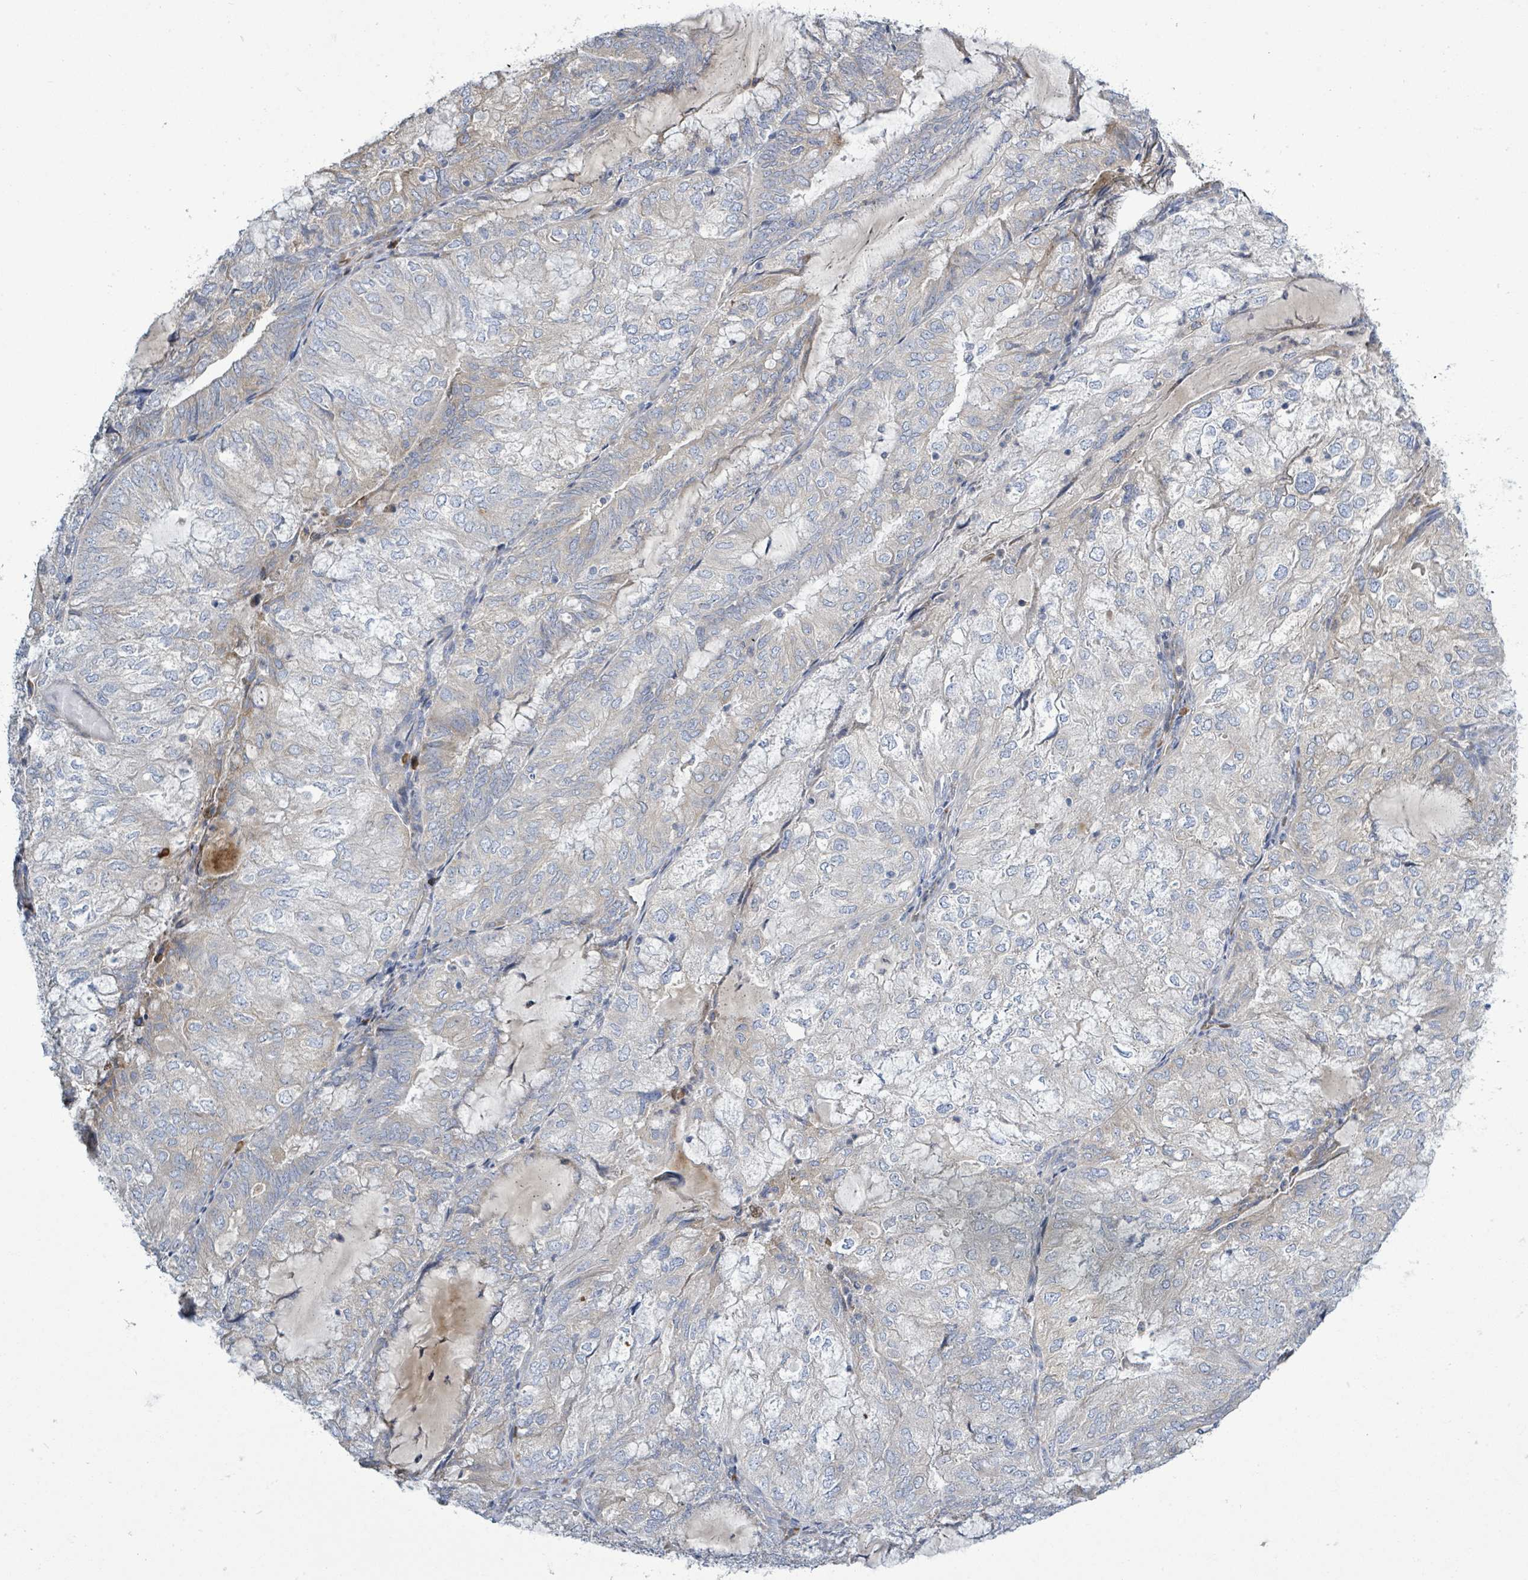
{"staining": {"intensity": "weak", "quantity": "<25%", "location": "cytoplasmic/membranous"}, "tissue": "endometrial cancer", "cell_type": "Tumor cells", "image_type": "cancer", "snomed": [{"axis": "morphology", "description": "Adenocarcinoma, NOS"}, {"axis": "topography", "description": "Endometrium"}], "caption": "An immunohistochemistry (IHC) image of endometrial cancer is shown. There is no staining in tumor cells of endometrial cancer.", "gene": "SIRPB1", "patient": {"sex": "female", "age": 81}}